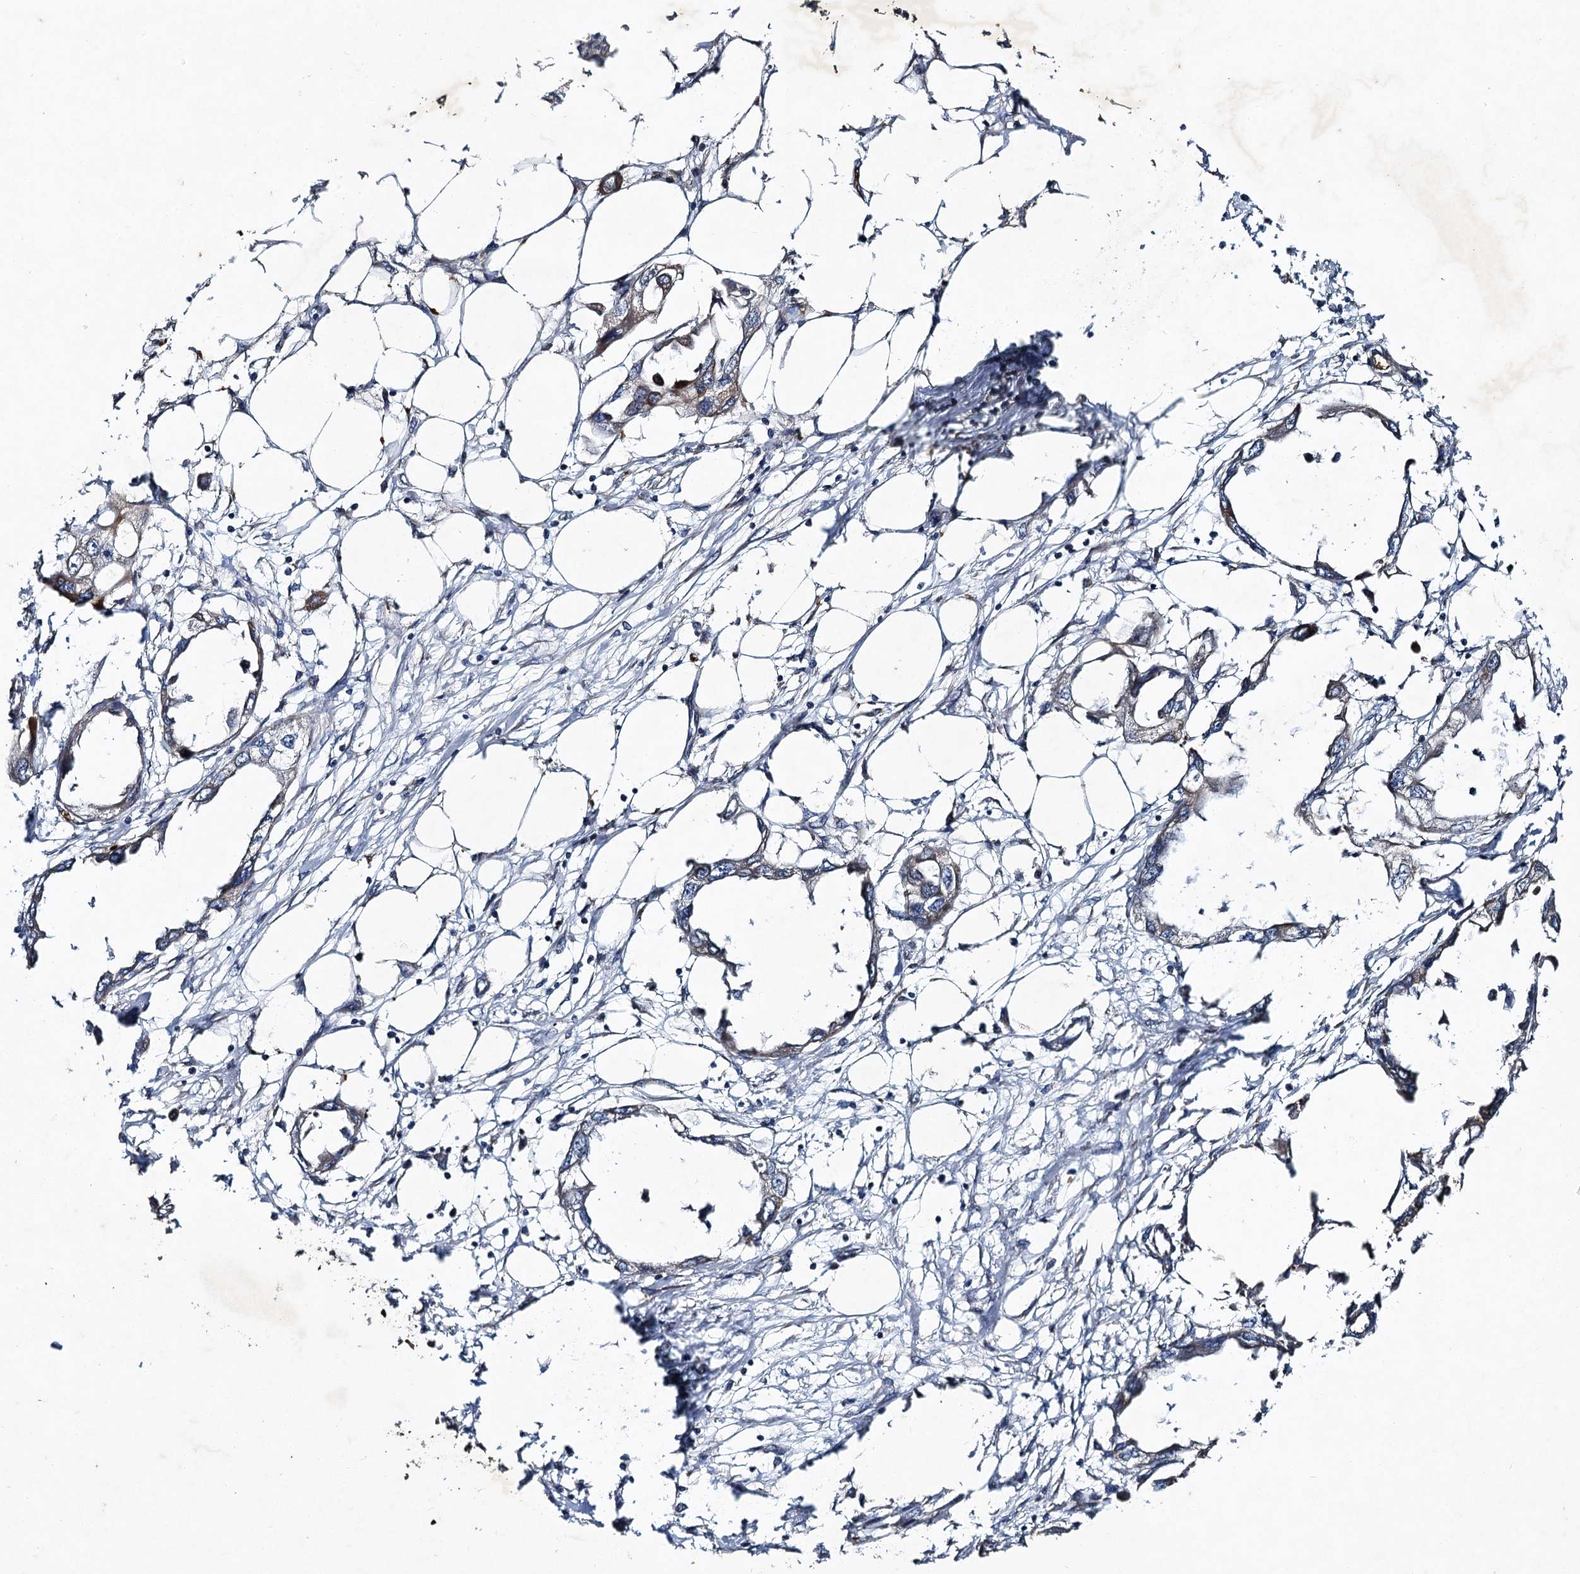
{"staining": {"intensity": "negative", "quantity": "none", "location": "none"}, "tissue": "endometrial cancer", "cell_type": "Tumor cells", "image_type": "cancer", "snomed": [{"axis": "morphology", "description": "Adenocarcinoma, NOS"}, {"axis": "morphology", "description": "Adenocarcinoma, metastatic, NOS"}, {"axis": "topography", "description": "Adipose tissue"}, {"axis": "topography", "description": "Endometrium"}], "caption": "Tumor cells are negative for brown protein staining in adenocarcinoma (endometrial).", "gene": "BCS1L", "patient": {"sex": "female", "age": 67}}